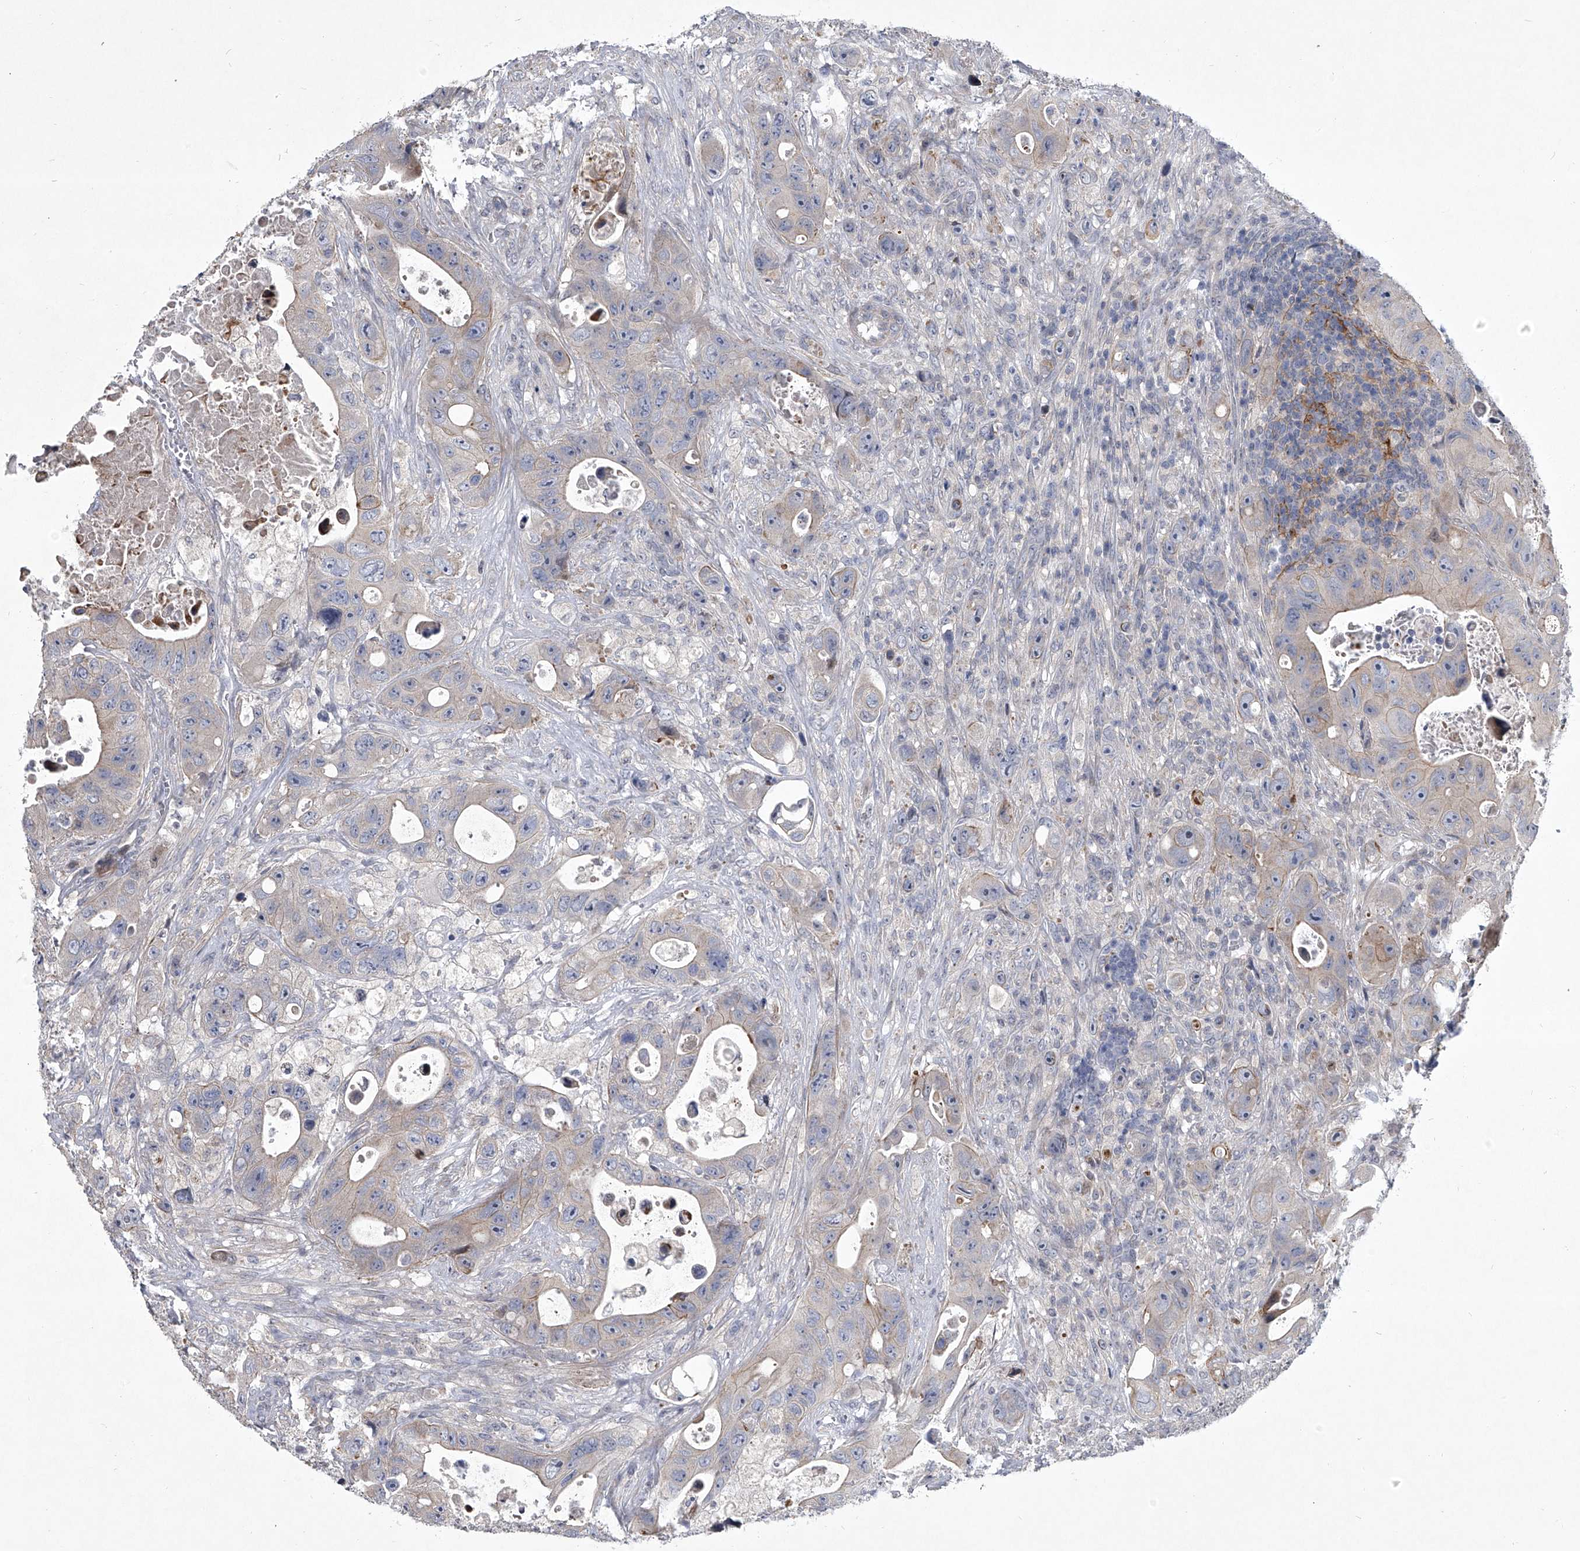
{"staining": {"intensity": "negative", "quantity": "none", "location": "none"}, "tissue": "colorectal cancer", "cell_type": "Tumor cells", "image_type": "cancer", "snomed": [{"axis": "morphology", "description": "Adenocarcinoma, NOS"}, {"axis": "topography", "description": "Colon"}], "caption": "The immunohistochemistry micrograph has no significant staining in tumor cells of colorectal cancer (adenocarcinoma) tissue.", "gene": "HEATR6", "patient": {"sex": "female", "age": 46}}